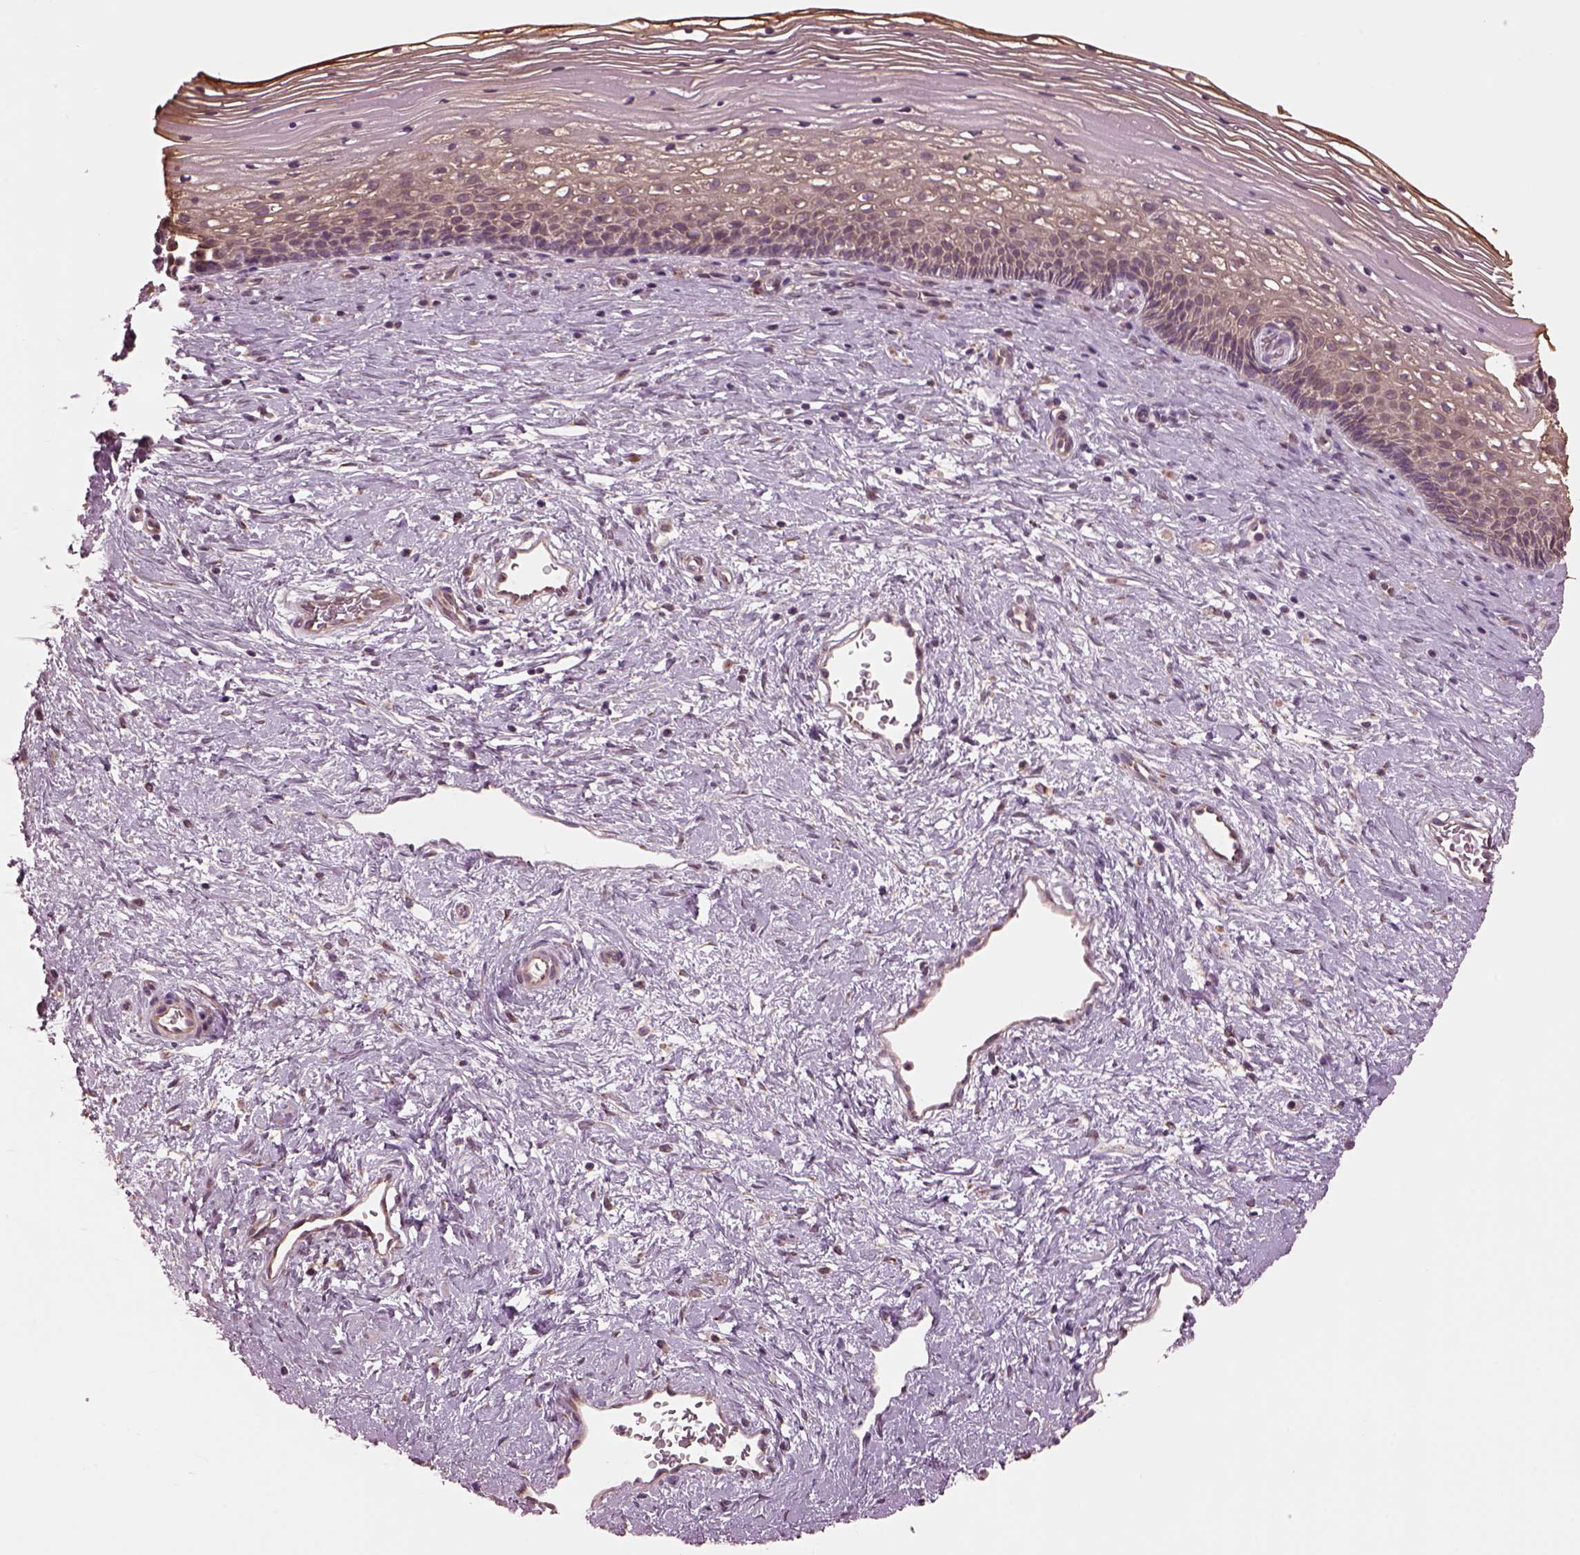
{"staining": {"intensity": "moderate", "quantity": "25%-75%", "location": "cytoplasmic/membranous"}, "tissue": "cervix", "cell_type": "Glandular cells", "image_type": "normal", "snomed": [{"axis": "morphology", "description": "Normal tissue, NOS"}, {"axis": "topography", "description": "Cervix"}], "caption": "Glandular cells show moderate cytoplasmic/membranous expression in approximately 25%-75% of cells in unremarkable cervix.", "gene": "RUFY3", "patient": {"sex": "female", "age": 34}}